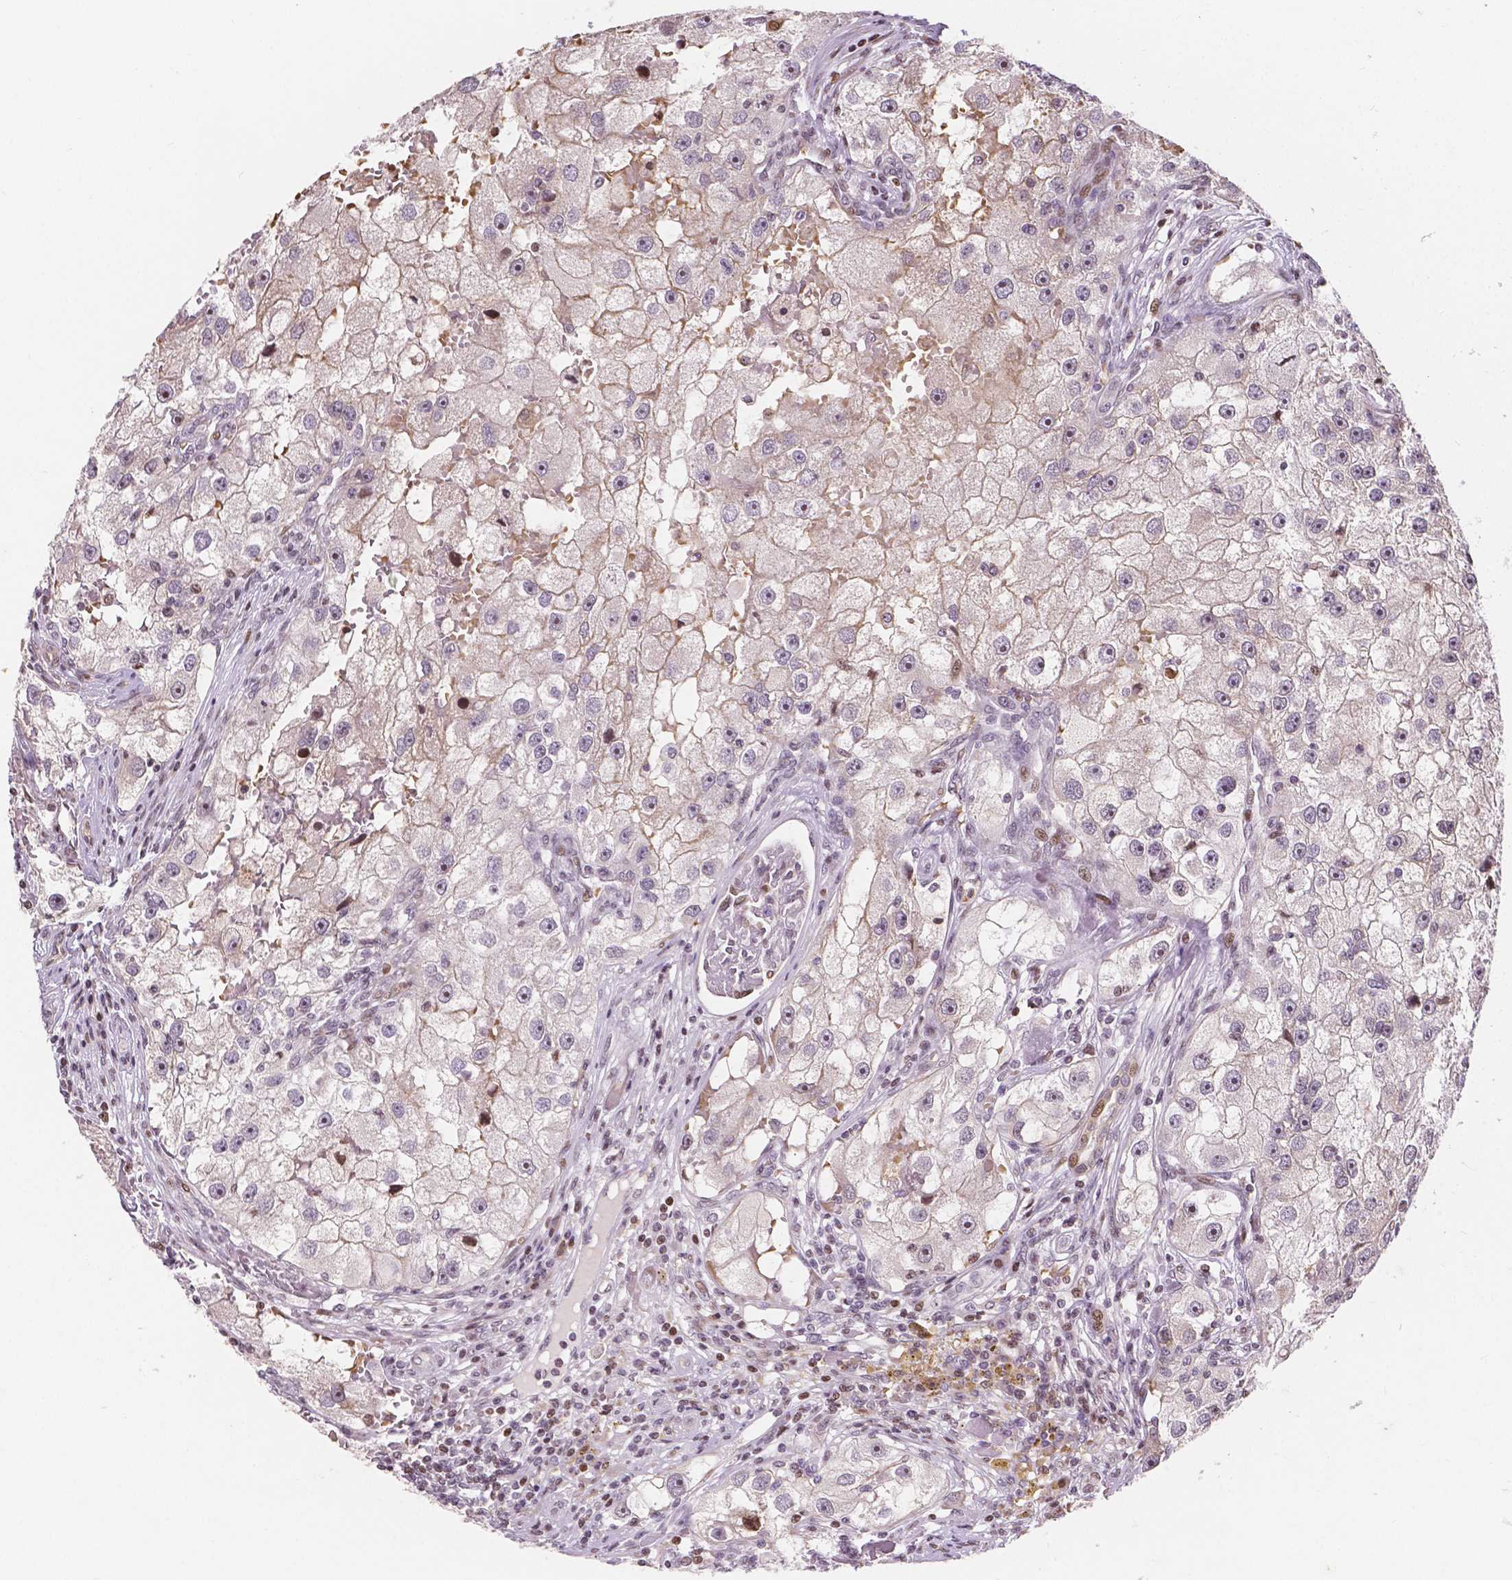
{"staining": {"intensity": "negative", "quantity": "none", "location": "none"}, "tissue": "renal cancer", "cell_type": "Tumor cells", "image_type": "cancer", "snomed": [{"axis": "morphology", "description": "Adenocarcinoma, NOS"}, {"axis": "topography", "description": "Kidney"}], "caption": "DAB immunohistochemical staining of human adenocarcinoma (renal) reveals no significant expression in tumor cells. The staining is performed using DAB (3,3'-diaminobenzidine) brown chromogen with nuclei counter-stained in using hematoxylin.", "gene": "PTPN18", "patient": {"sex": "male", "age": 63}}